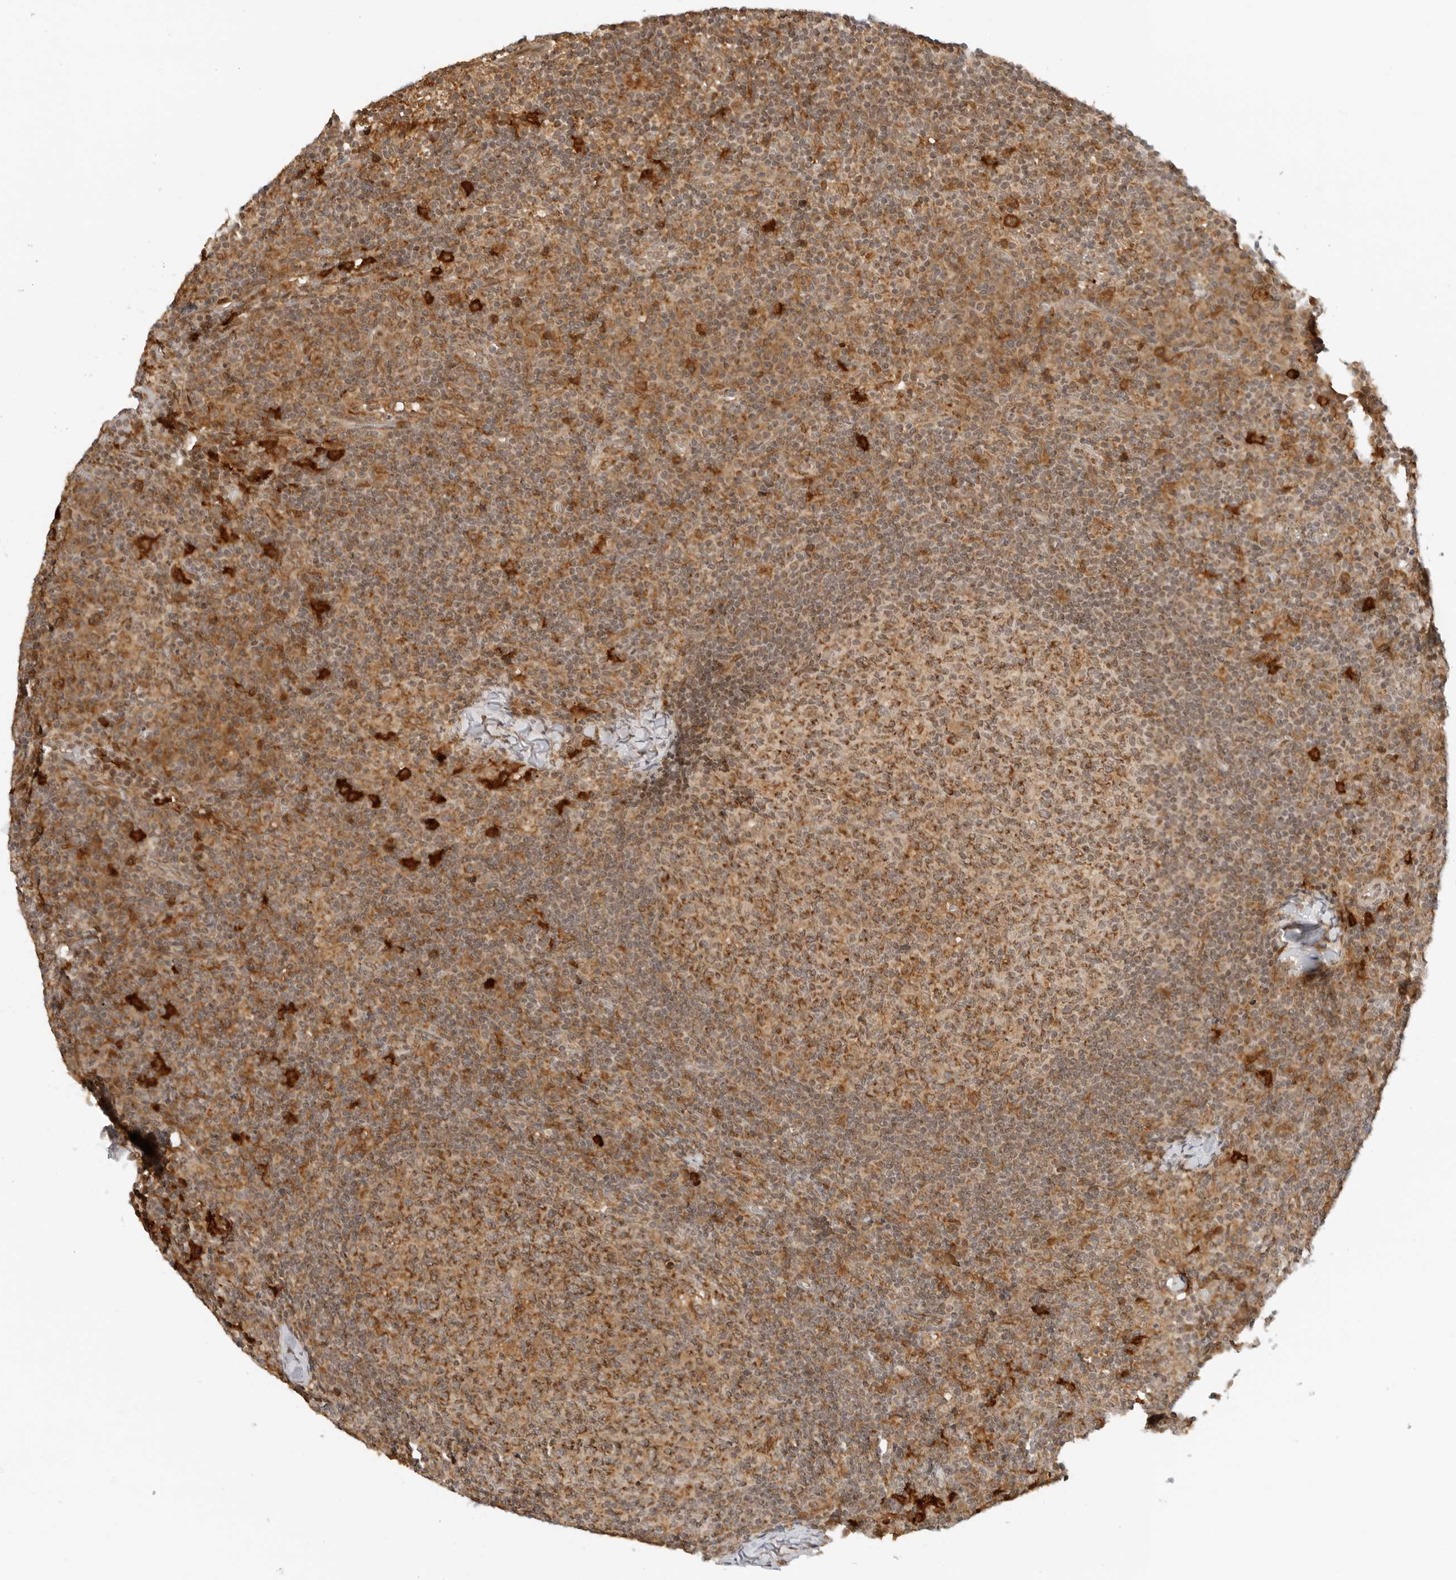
{"staining": {"intensity": "moderate", "quantity": ">75%", "location": "cytoplasmic/membranous"}, "tissue": "lymph node", "cell_type": "Germinal center cells", "image_type": "normal", "snomed": [{"axis": "morphology", "description": "Normal tissue, NOS"}, {"axis": "morphology", "description": "Inflammation, NOS"}, {"axis": "topography", "description": "Lymph node"}], "caption": "Protein staining of normal lymph node exhibits moderate cytoplasmic/membranous expression in approximately >75% of germinal center cells. (DAB IHC, brown staining for protein, blue staining for nuclei).", "gene": "RC3H1", "patient": {"sex": "male", "age": 55}}